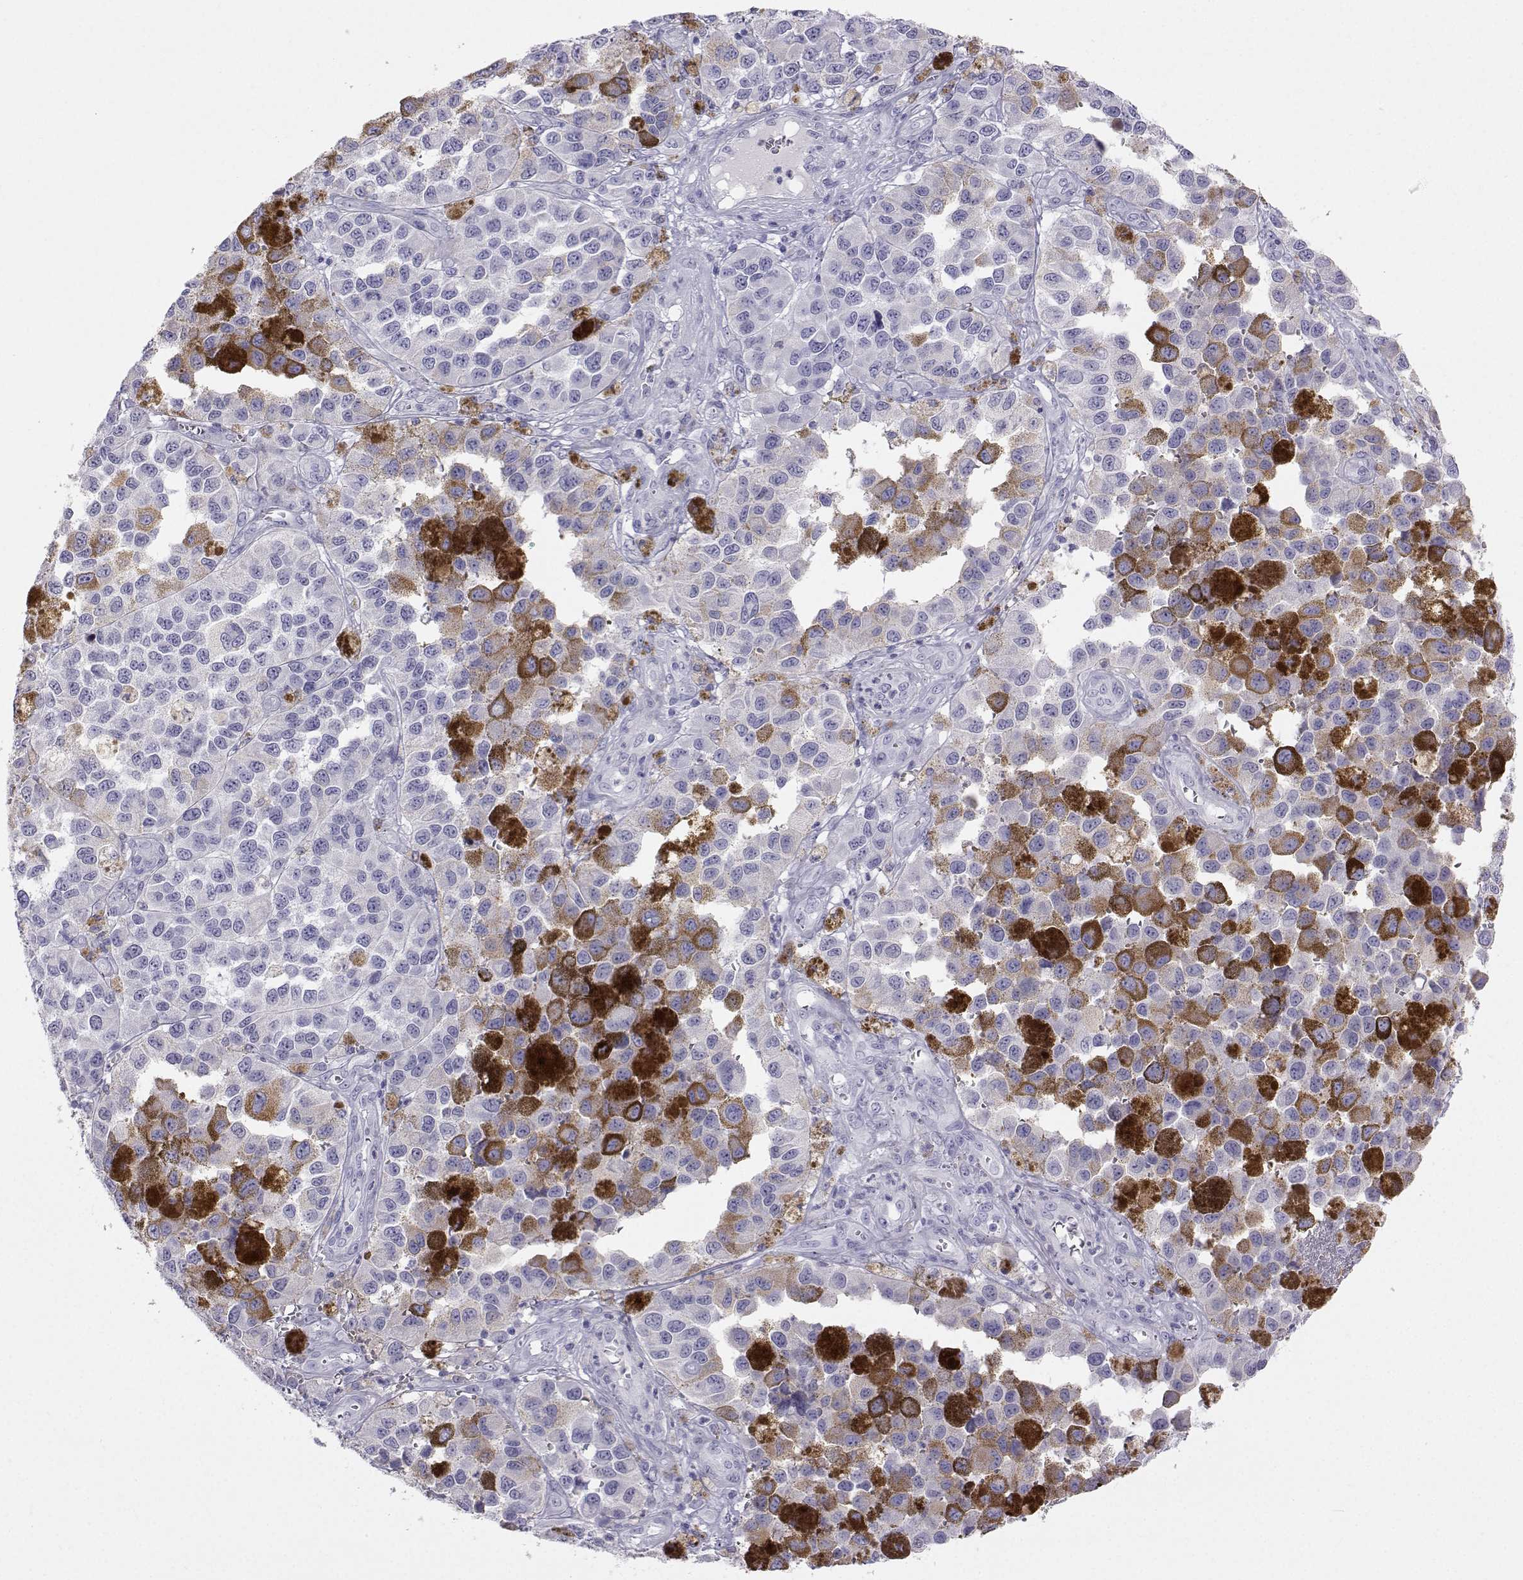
{"staining": {"intensity": "negative", "quantity": "none", "location": "none"}, "tissue": "melanoma", "cell_type": "Tumor cells", "image_type": "cancer", "snomed": [{"axis": "morphology", "description": "Malignant melanoma, NOS"}, {"axis": "topography", "description": "Skin"}], "caption": "Tumor cells are negative for protein expression in human melanoma.", "gene": "PLIN4", "patient": {"sex": "female", "age": 58}}